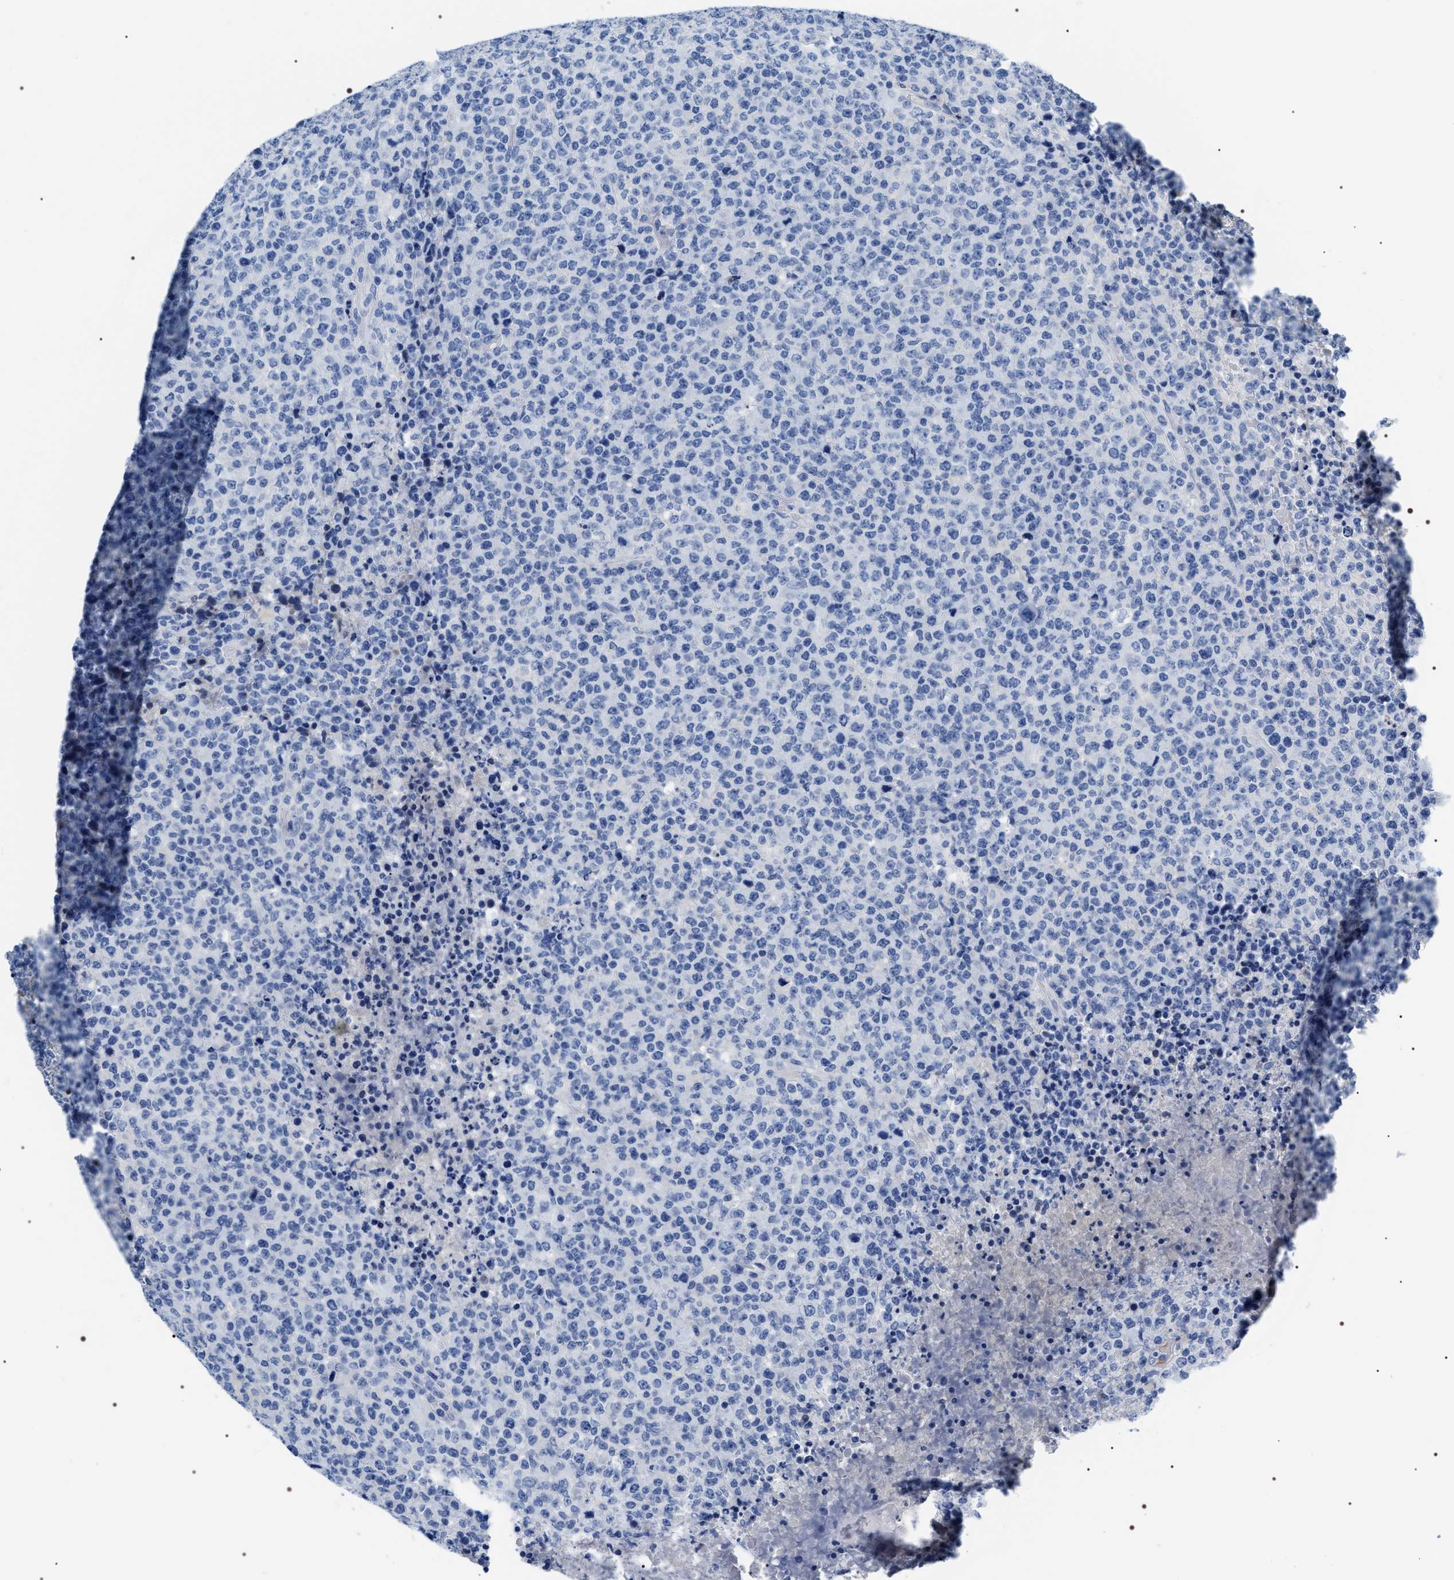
{"staining": {"intensity": "negative", "quantity": "none", "location": "none"}, "tissue": "lymphoma", "cell_type": "Tumor cells", "image_type": "cancer", "snomed": [{"axis": "morphology", "description": "Malignant lymphoma, non-Hodgkin's type, High grade"}, {"axis": "topography", "description": "Lymph node"}], "caption": "This is a photomicrograph of IHC staining of lymphoma, which shows no expression in tumor cells. (Stains: DAB IHC with hematoxylin counter stain, Microscopy: brightfield microscopy at high magnification).", "gene": "ADH4", "patient": {"sex": "male", "age": 13}}